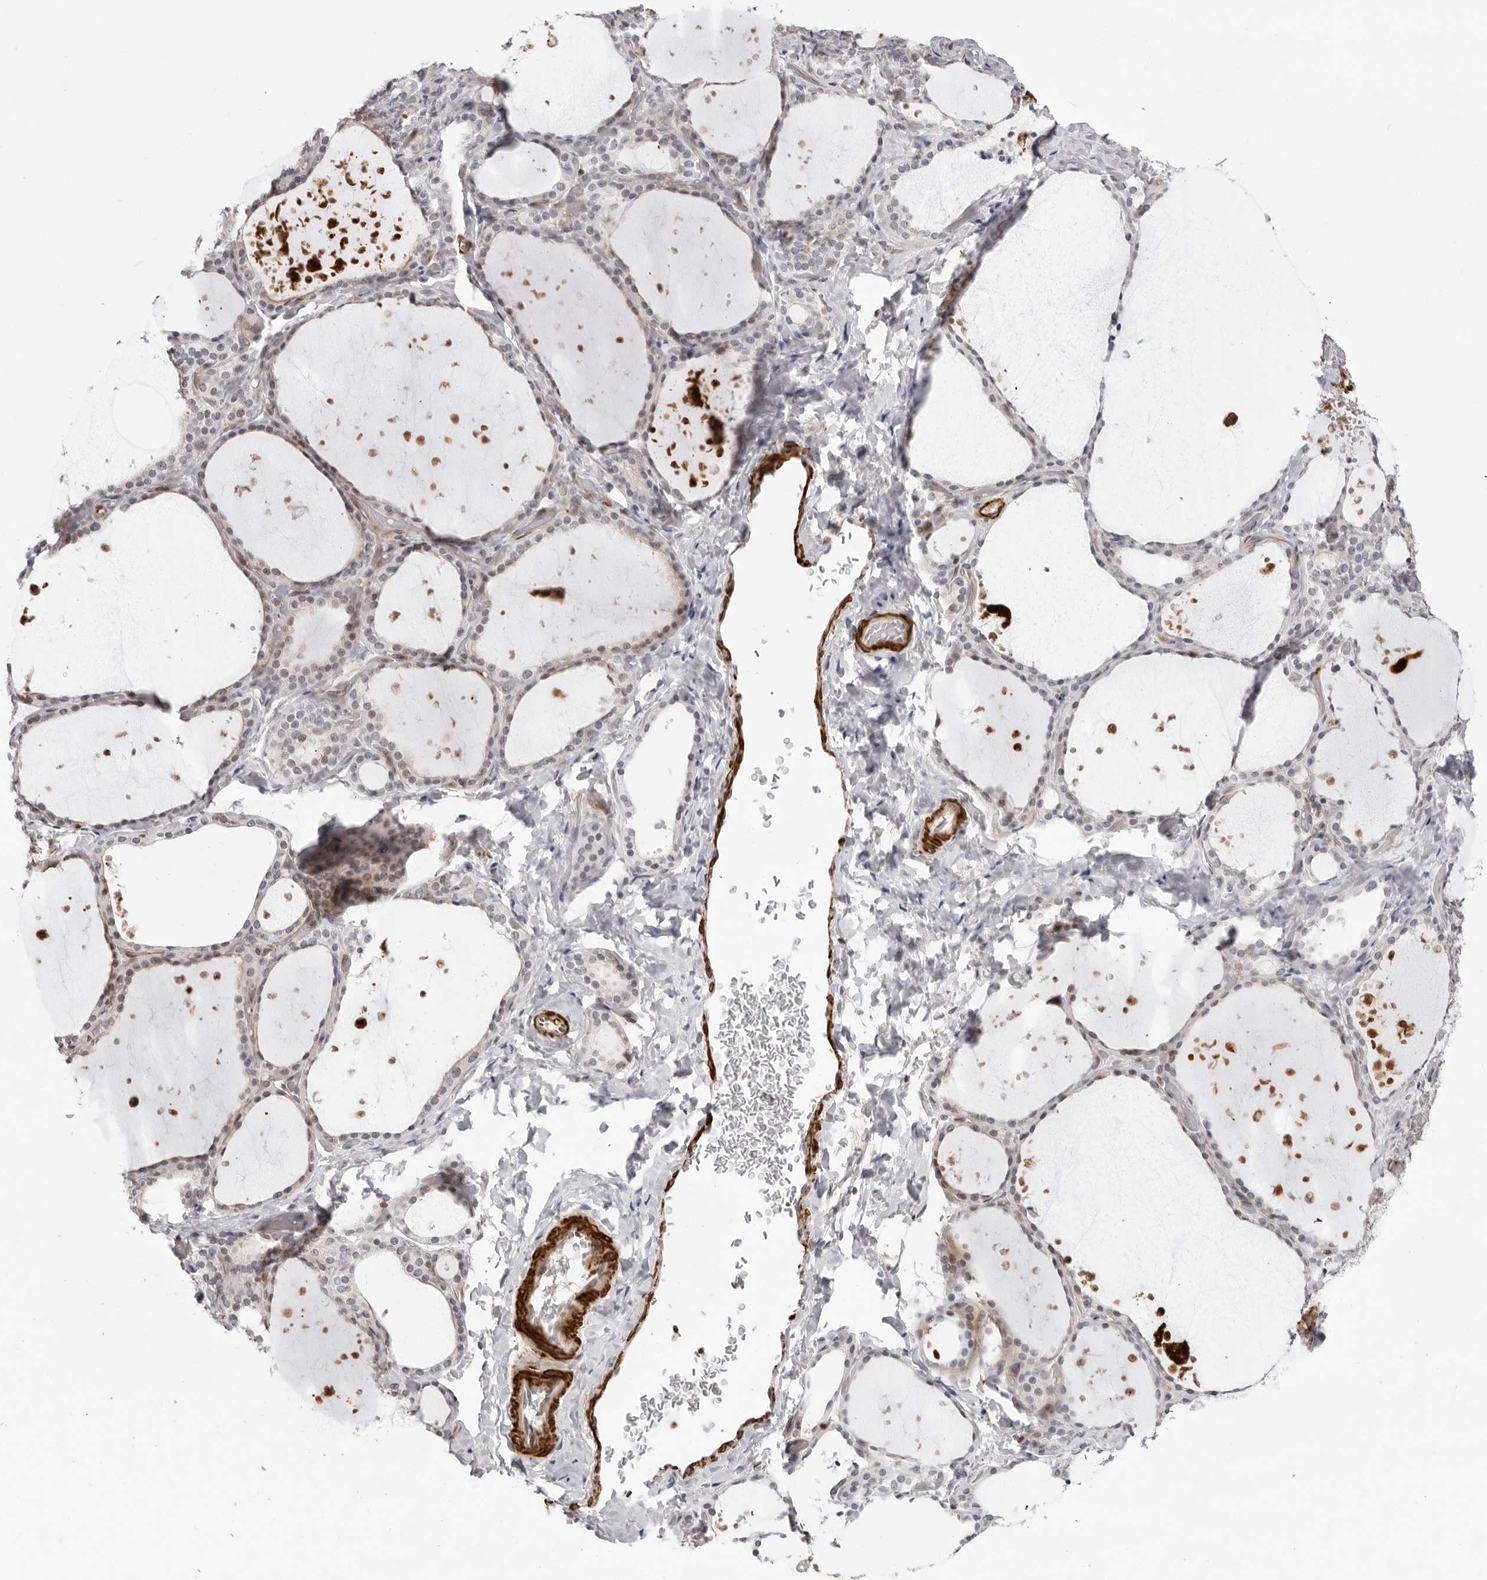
{"staining": {"intensity": "negative", "quantity": "none", "location": "none"}, "tissue": "thyroid gland", "cell_type": "Glandular cells", "image_type": "normal", "snomed": [{"axis": "morphology", "description": "Normal tissue, NOS"}, {"axis": "topography", "description": "Thyroid gland"}], "caption": "A micrograph of thyroid gland stained for a protein reveals no brown staining in glandular cells. The staining is performed using DAB brown chromogen with nuclei counter-stained in using hematoxylin.", "gene": "UNK", "patient": {"sex": "female", "age": 44}}